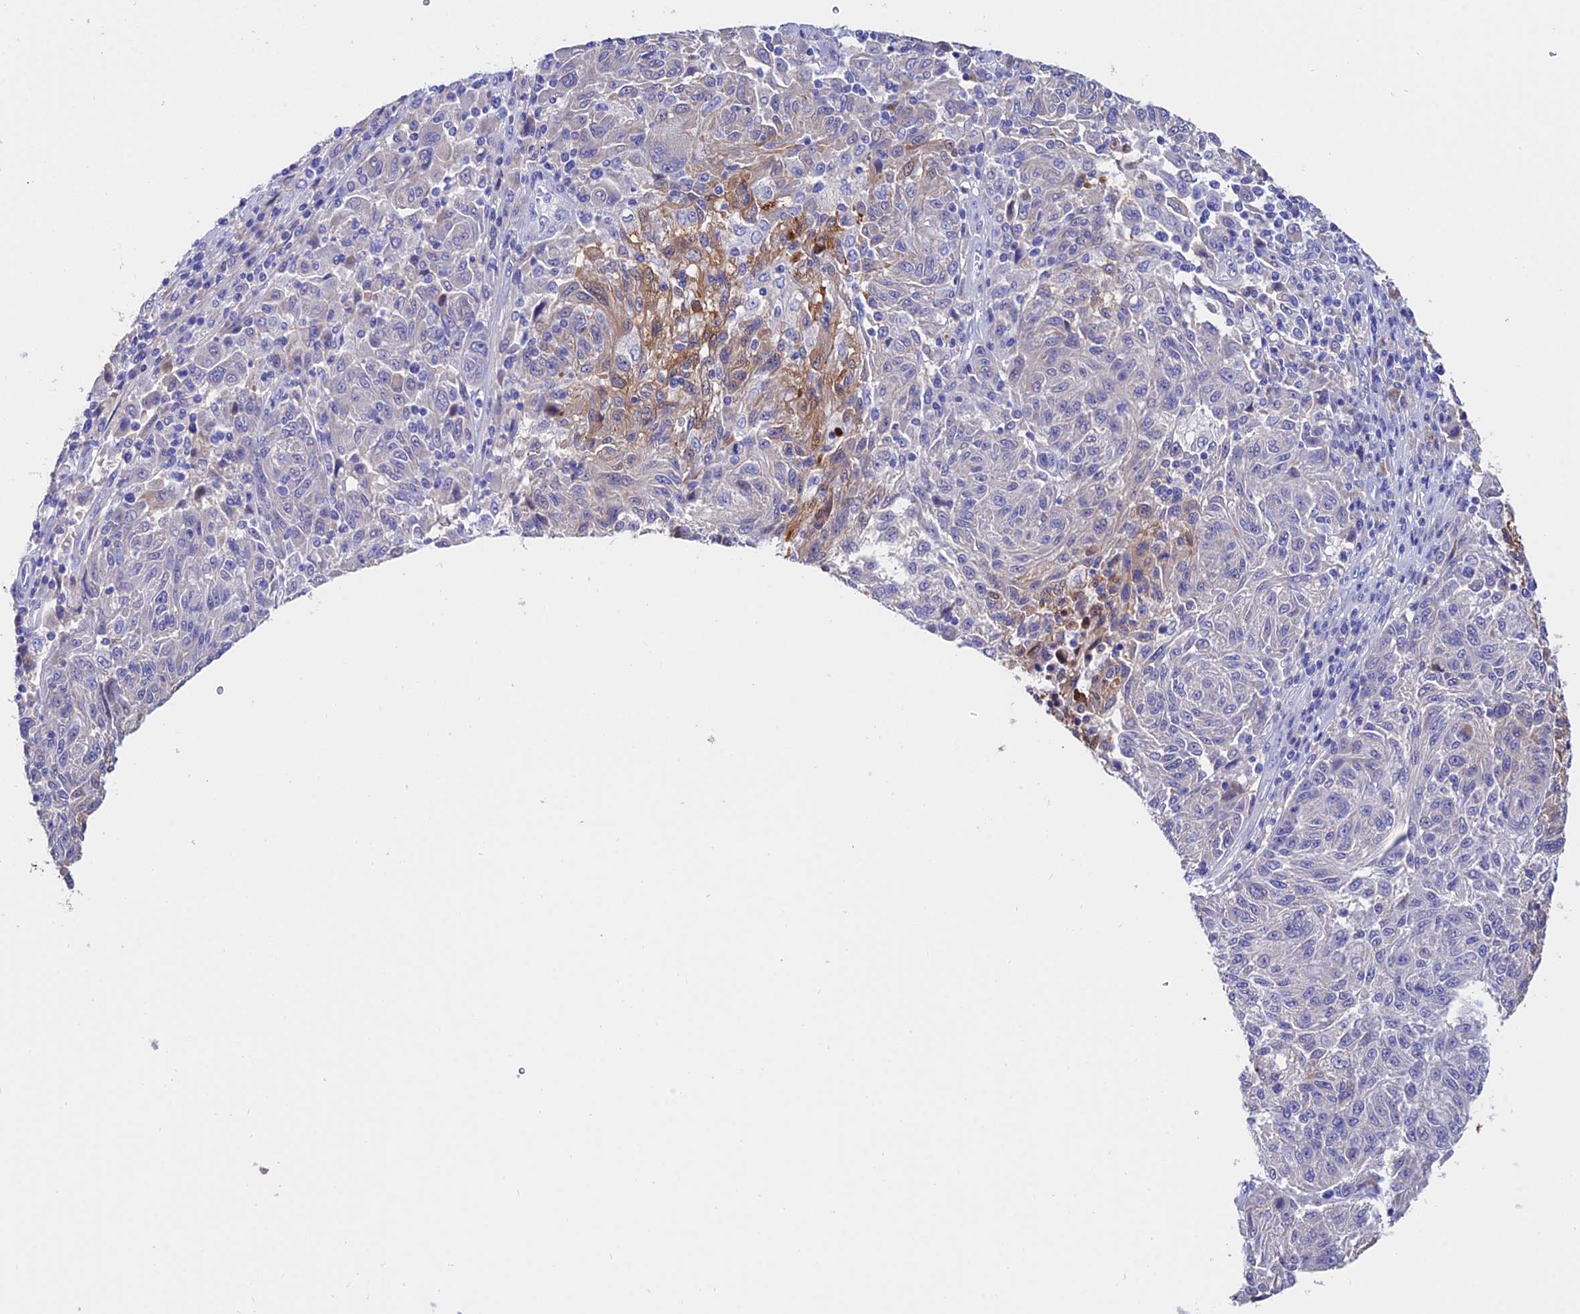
{"staining": {"intensity": "weak", "quantity": "<25%", "location": "cytoplasmic/membranous"}, "tissue": "melanoma", "cell_type": "Tumor cells", "image_type": "cancer", "snomed": [{"axis": "morphology", "description": "Malignant melanoma, NOS"}, {"axis": "topography", "description": "Skin"}], "caption": "Immunohistochemical staining of melanoma reveals no significant positivity in tumor cells.", "gene": "CEP41", "patient": {"sex": "male", "age": 53}}